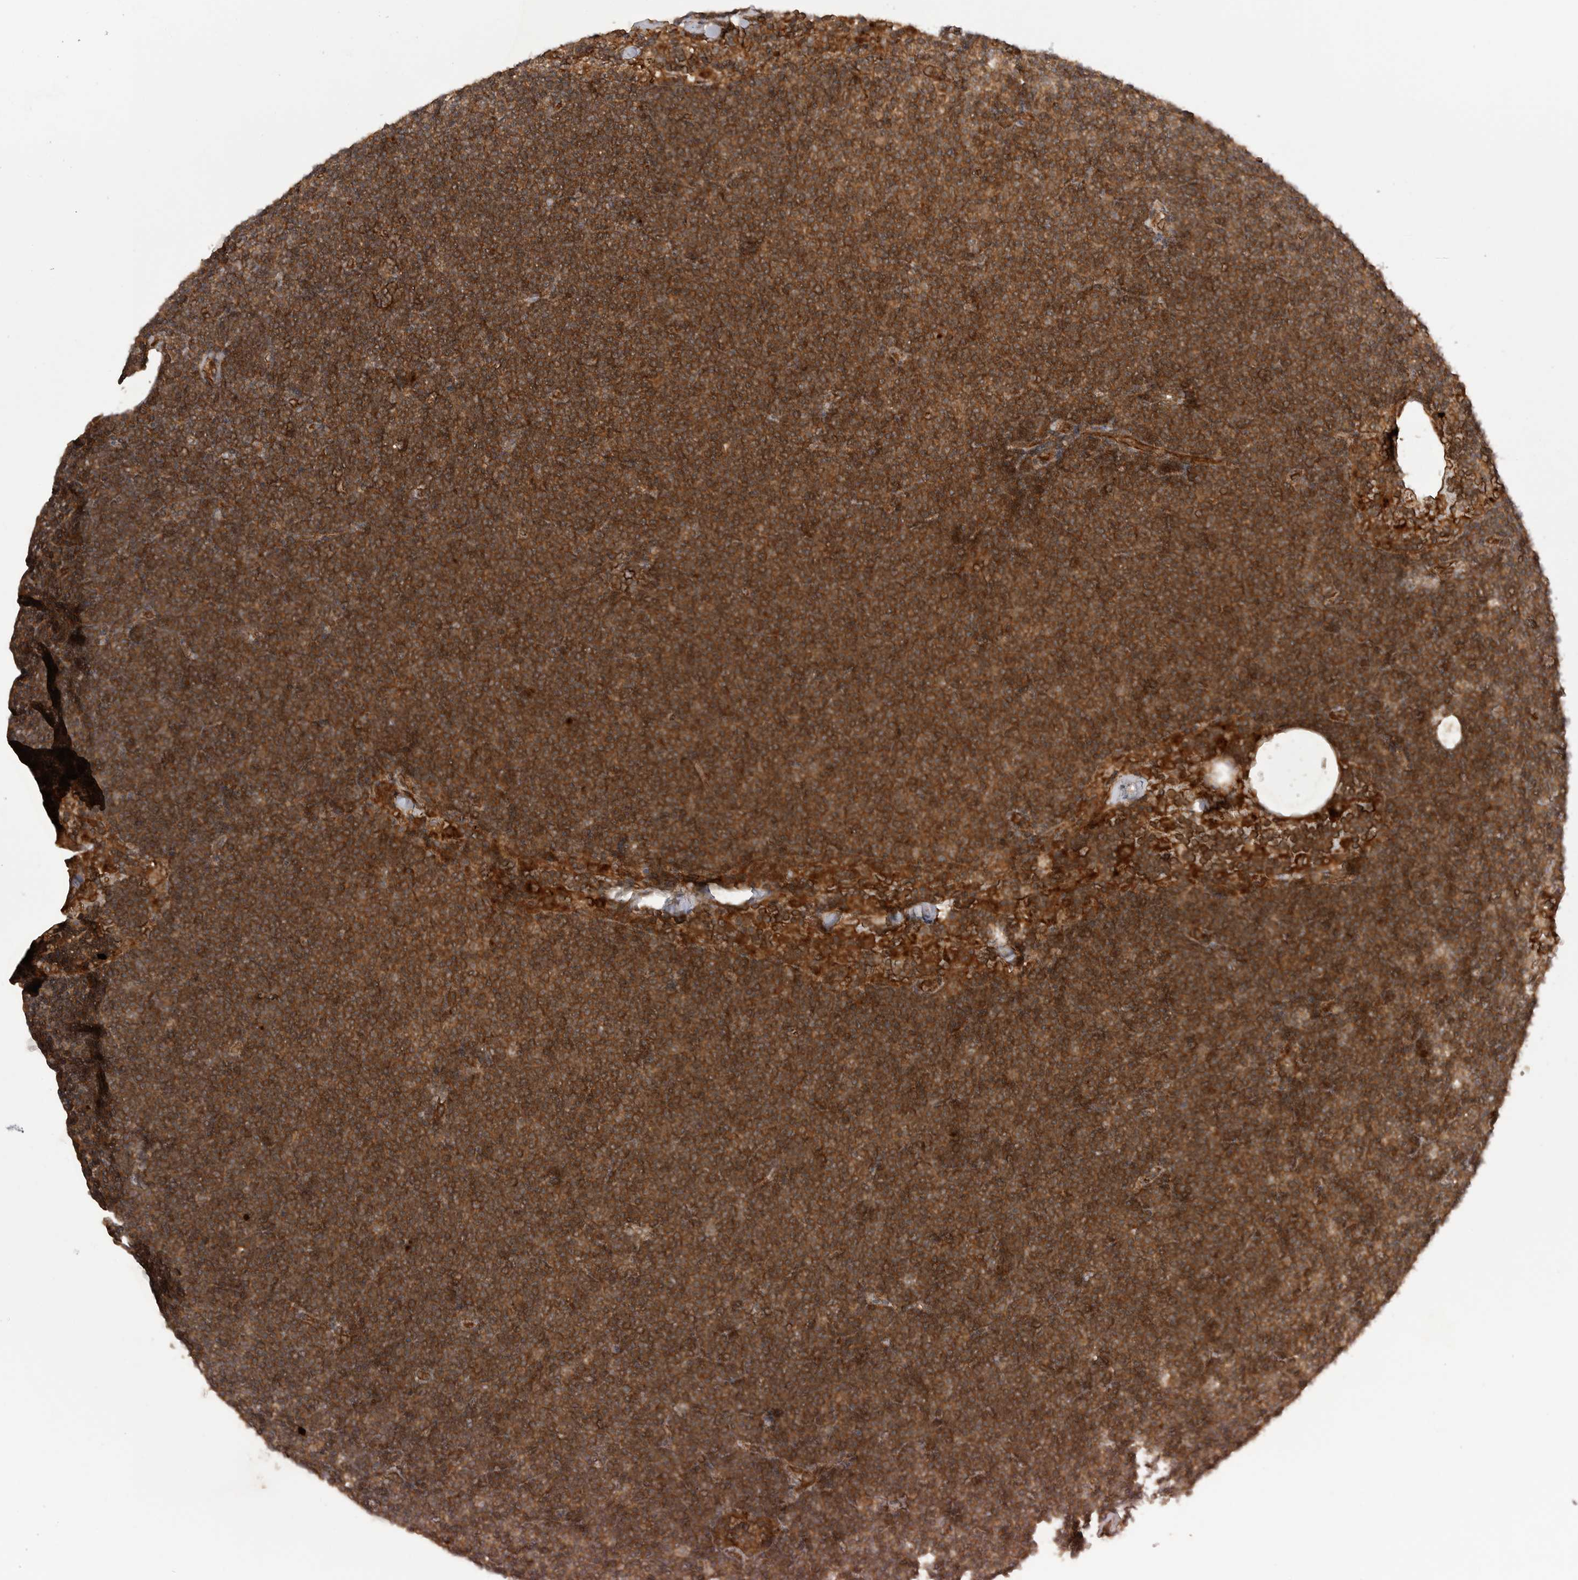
{"staining": {"intensity": "strong", "quantity": ">75%", "location": "cytoplasmic/membranous"}, "tissue": "lymphoma", "cell_type": "Tumor cells", "image_type": "cancer", "snomed": [{"axis": "morphology", "description": "Malignant lymphoma, non-Hodgkin's type, Low grade"}, {"axis": "topography", "description": "Lymph node"}], "caption": "Human lymphoma stained with a protein marker exhibits strong staining in tumor cells.", "gene": "PRDX4", "patient": {"sex": "female", "age": 53}}